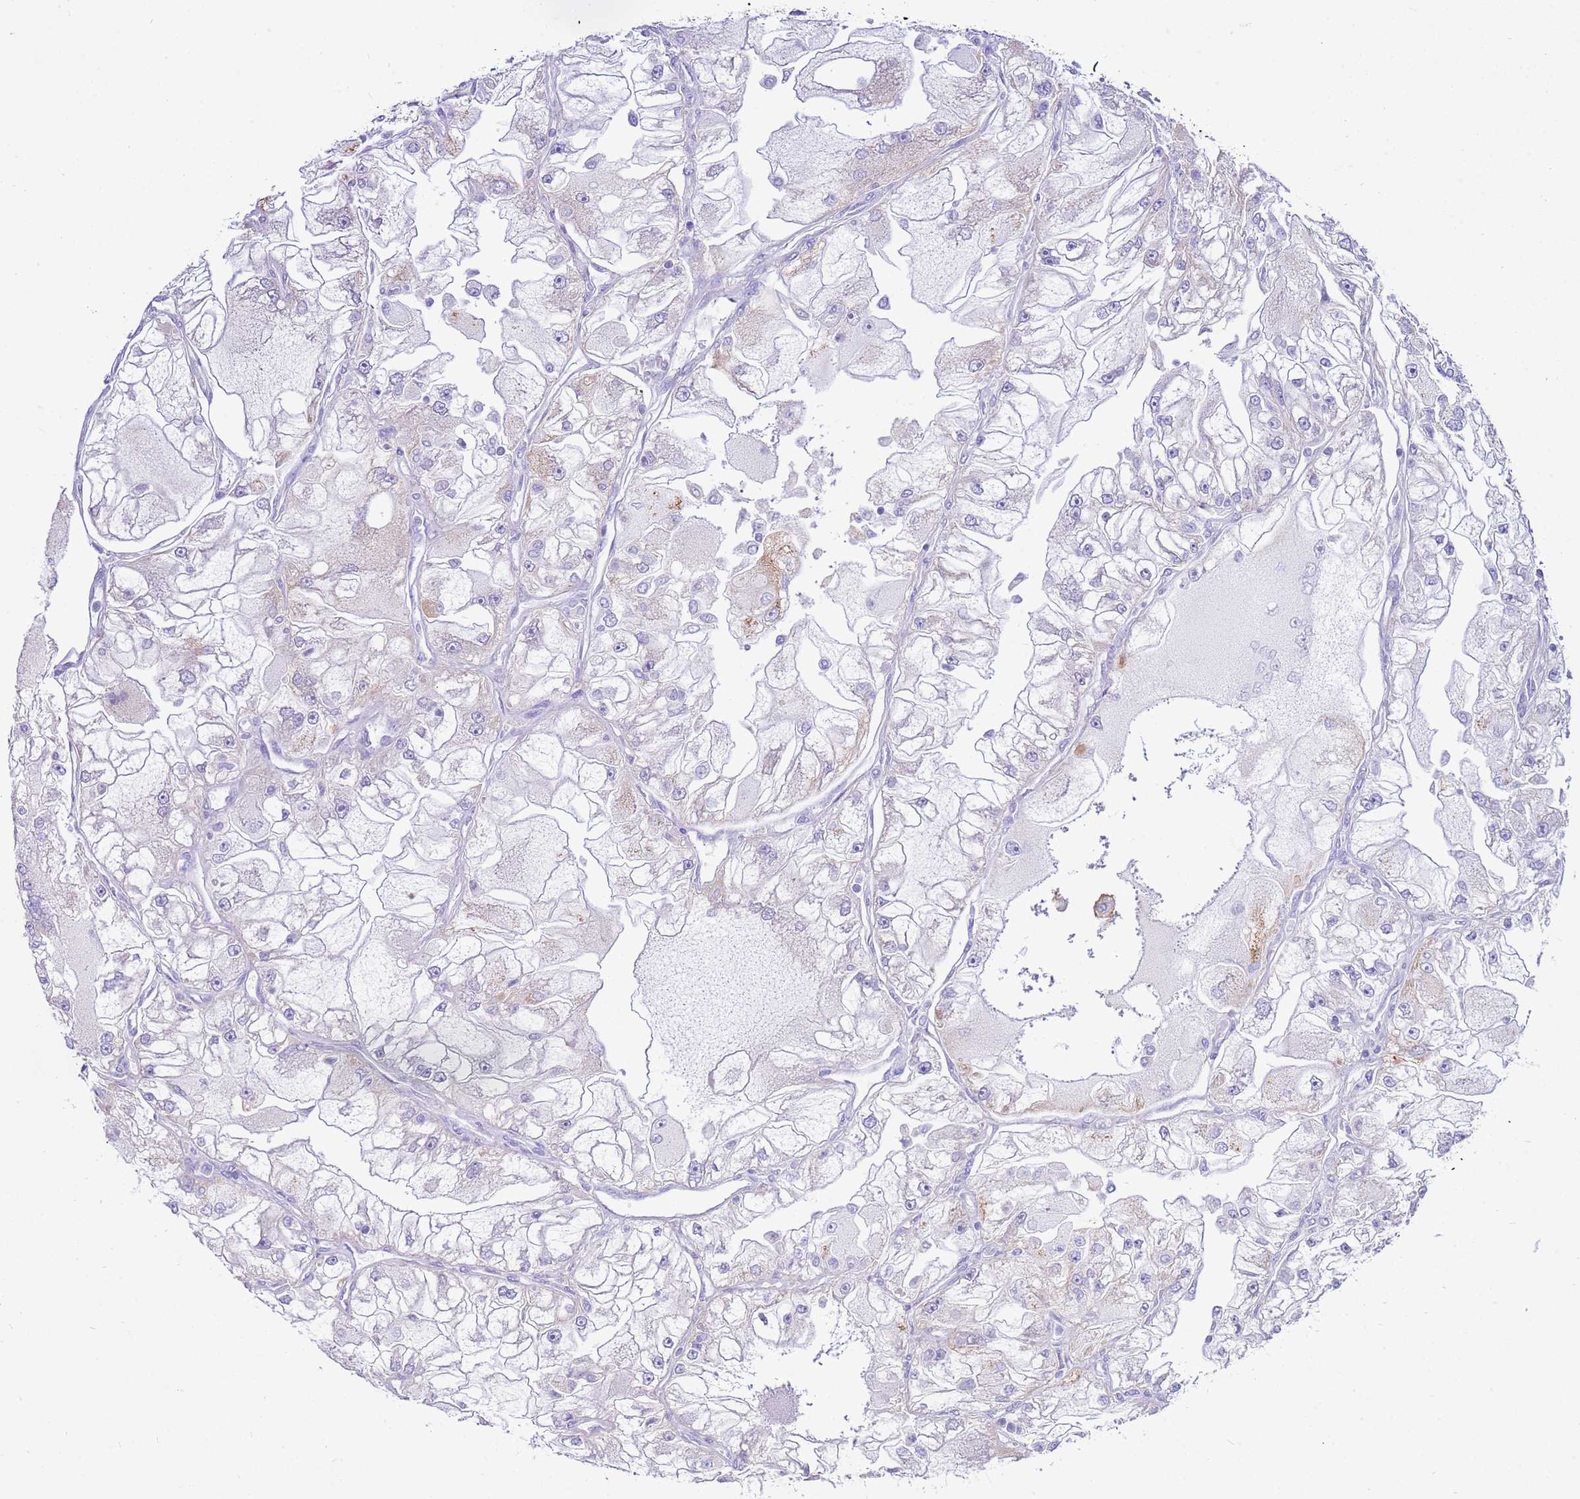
{"staining": {"intensity": "moderate", "quantity": "<25%", "location": "cytoplasmic/membranous"}, "tissue": "renal cancer", "cell_type": "Tumor cells", "image_type": "cancer", "snomed": [{"axis": "morphology", "description": "Adenocarcinoma, NOS"}, {"axis": "topography", "description": "Kidney"}], "caption": "IHC of adenocarcinoma (renal) exhibits low levels of moderate cytoplasmic/membranous positivity in approximately <25% of tumor cells. (DAB IHC with brightfield microscopy, high magnification).", "gene": "IGF1R", "patient": {"sex": "female", "age": 72}}